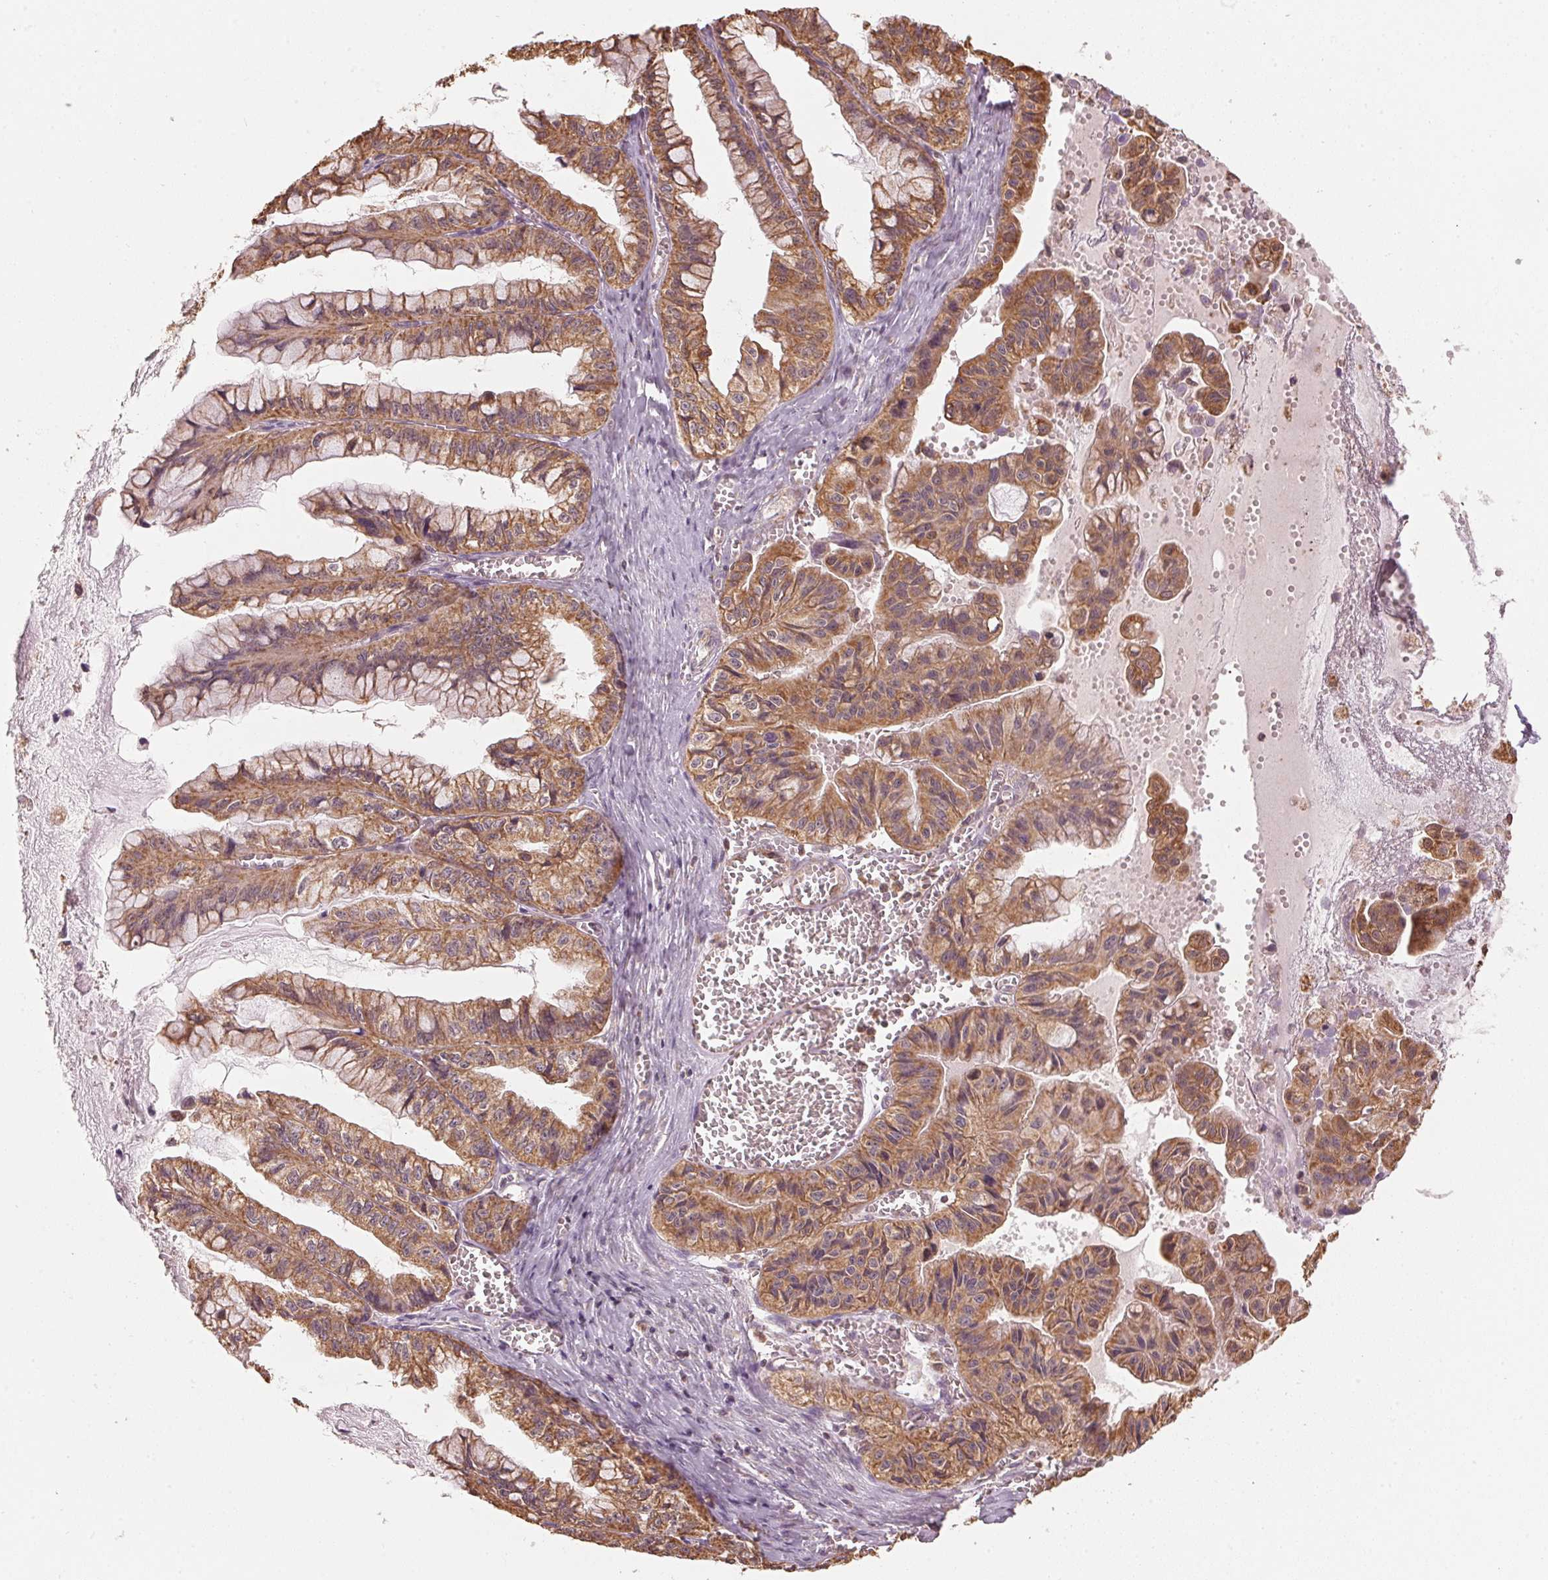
{"staining": {"intensity": "moderate", "quantity": ">75%", "location": "cytoplasmic/membranous"}, "tissue": "ovarian cancer", "cell_type": "Tumor cells", "image_type": "cancer", "snomed": [{"axis": "morphology", "description": "Cystadenocarcinoma, mucinous, NOS"}, {"axis": "topography", "description": "Ovary"}], "caption": "Human mucinous cystadenocarcinoma (ovarian) stained with a brown dye shows moderate cytoplasmic/membranous positive positivity in approximately >75% of tumor cells.", "gene": "ARHGAP6", "patient": {"sex": "female", "age": 72}}